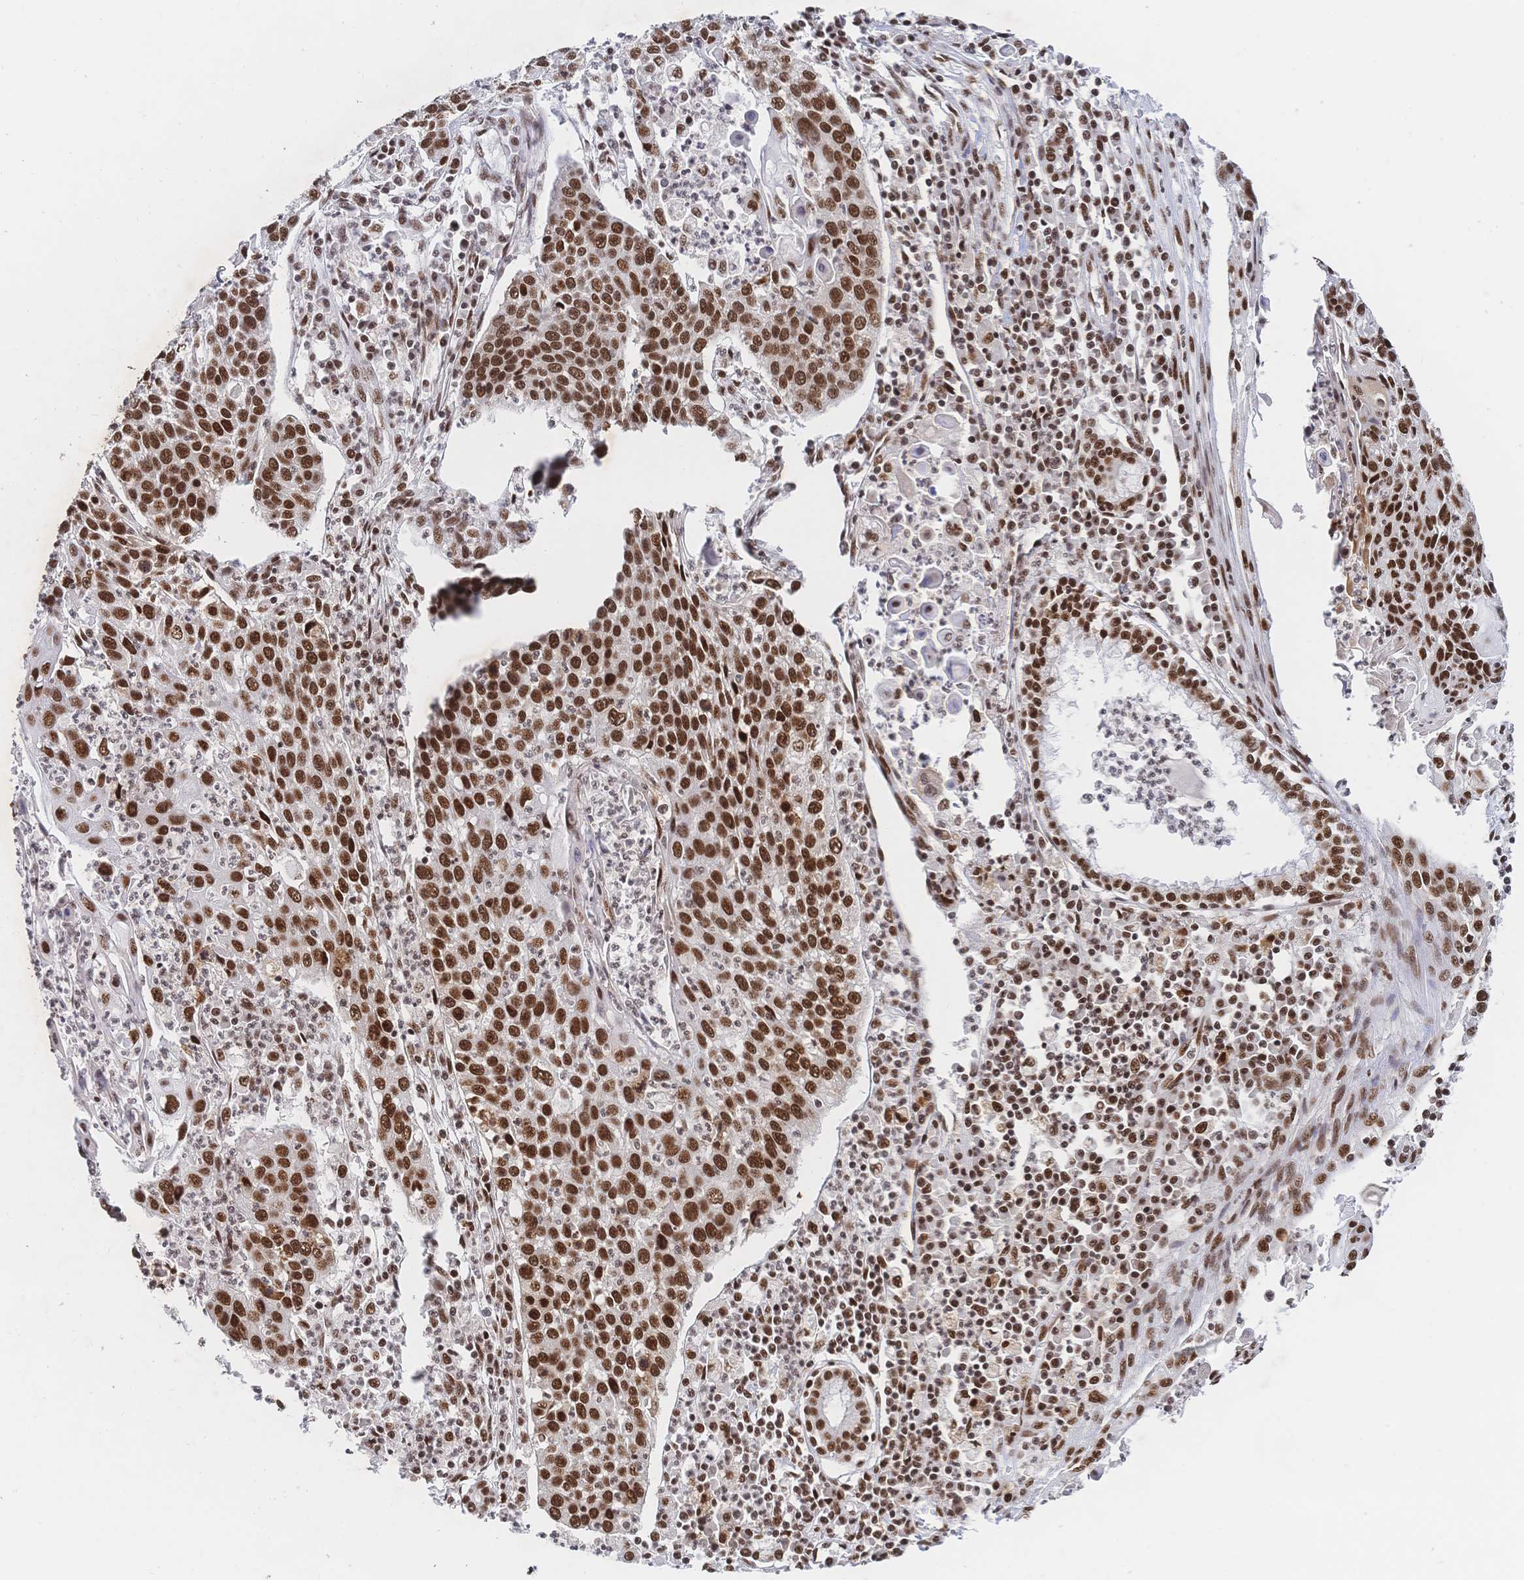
{"staining": {"intensity": "strong", "quantity": ">75%", "location": "nuclear"}, "tissue": "lung cancer", "cell_type": "Tumor cells", "image_type": "cancer", "snomed": [{"axis": "morphology", "description": "Squamous cell carcinoma, NOS"}, {"axis": "morphology", "description": "Squamous cell carcinoma, metastatic, NOS"}, {"axis": "topography", "description": "Lung"}, {"axis": "topography", "description": "Pleura, NOS"}], "caption": "Immunohistochemistry (IHC) image of neoplastic tissue: human lung cancer stained using immunohistochemistry (IHC) shows high levels of strong protein expression localized specifically in the nuclear of tumor cells, appearing as a nuclear brown color.", "gene": "SRSF1", "patient": {"sex": "male", "age": 72}}